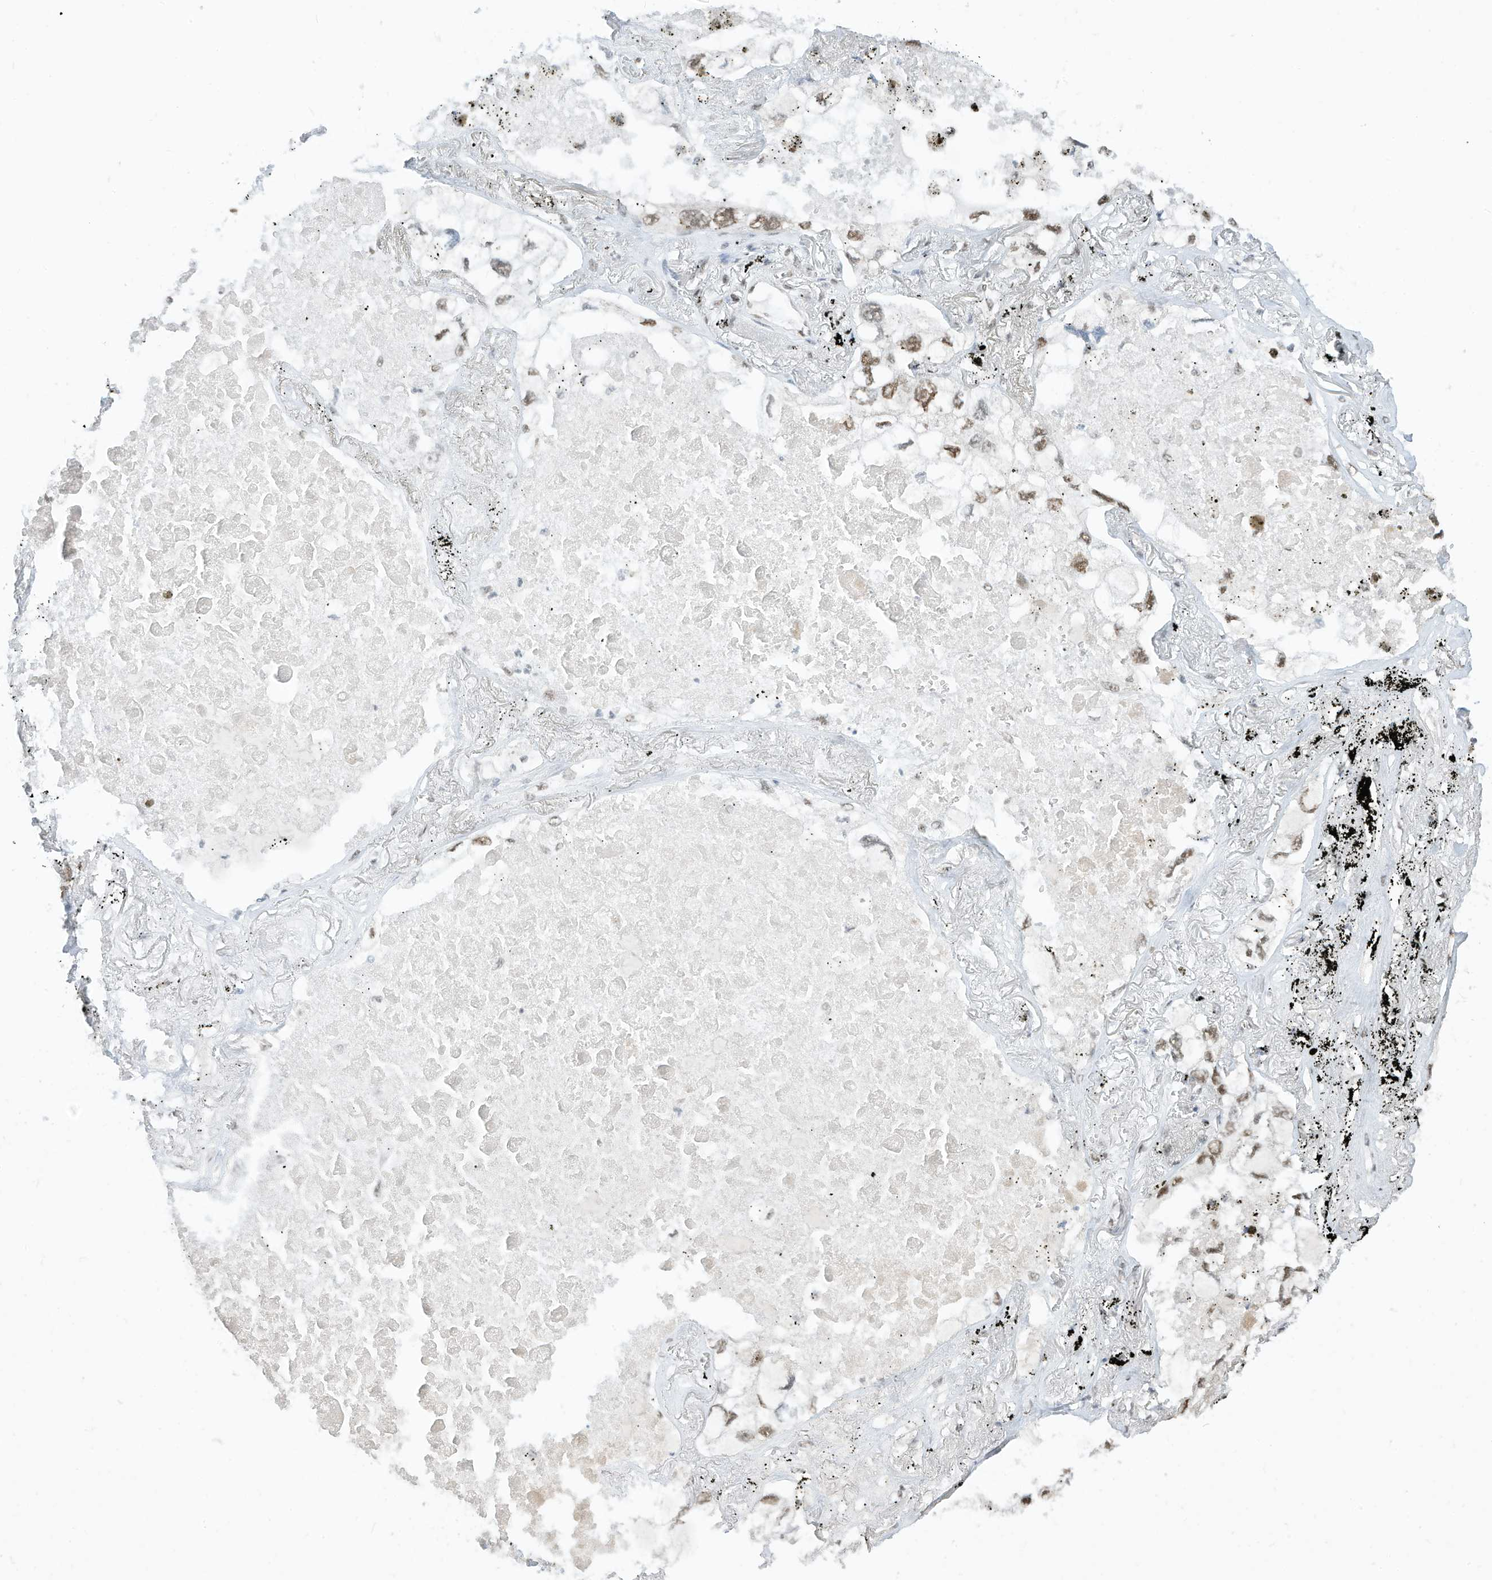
{"staining": {"intensity": "weak", "quantity": ">75%", "location": "nuclear"}, "tissue": "lung cancer", "cell_type": "Tumor cells", "image_type": "cancer", "snomed": [{"axis": "morphology", "description": "Adenocarcinoma, NOS"}, {"axis": "topography", "description": "Lung"}], "caption": "Protein positivity by immunohistochemistry exhibits weak nuclear expression in approximately >75% of tumor cells in lung cancer (adenocarcinoma).", "gene": "AURKAIP1", "patient": {"sex": "male", "age": 65}}